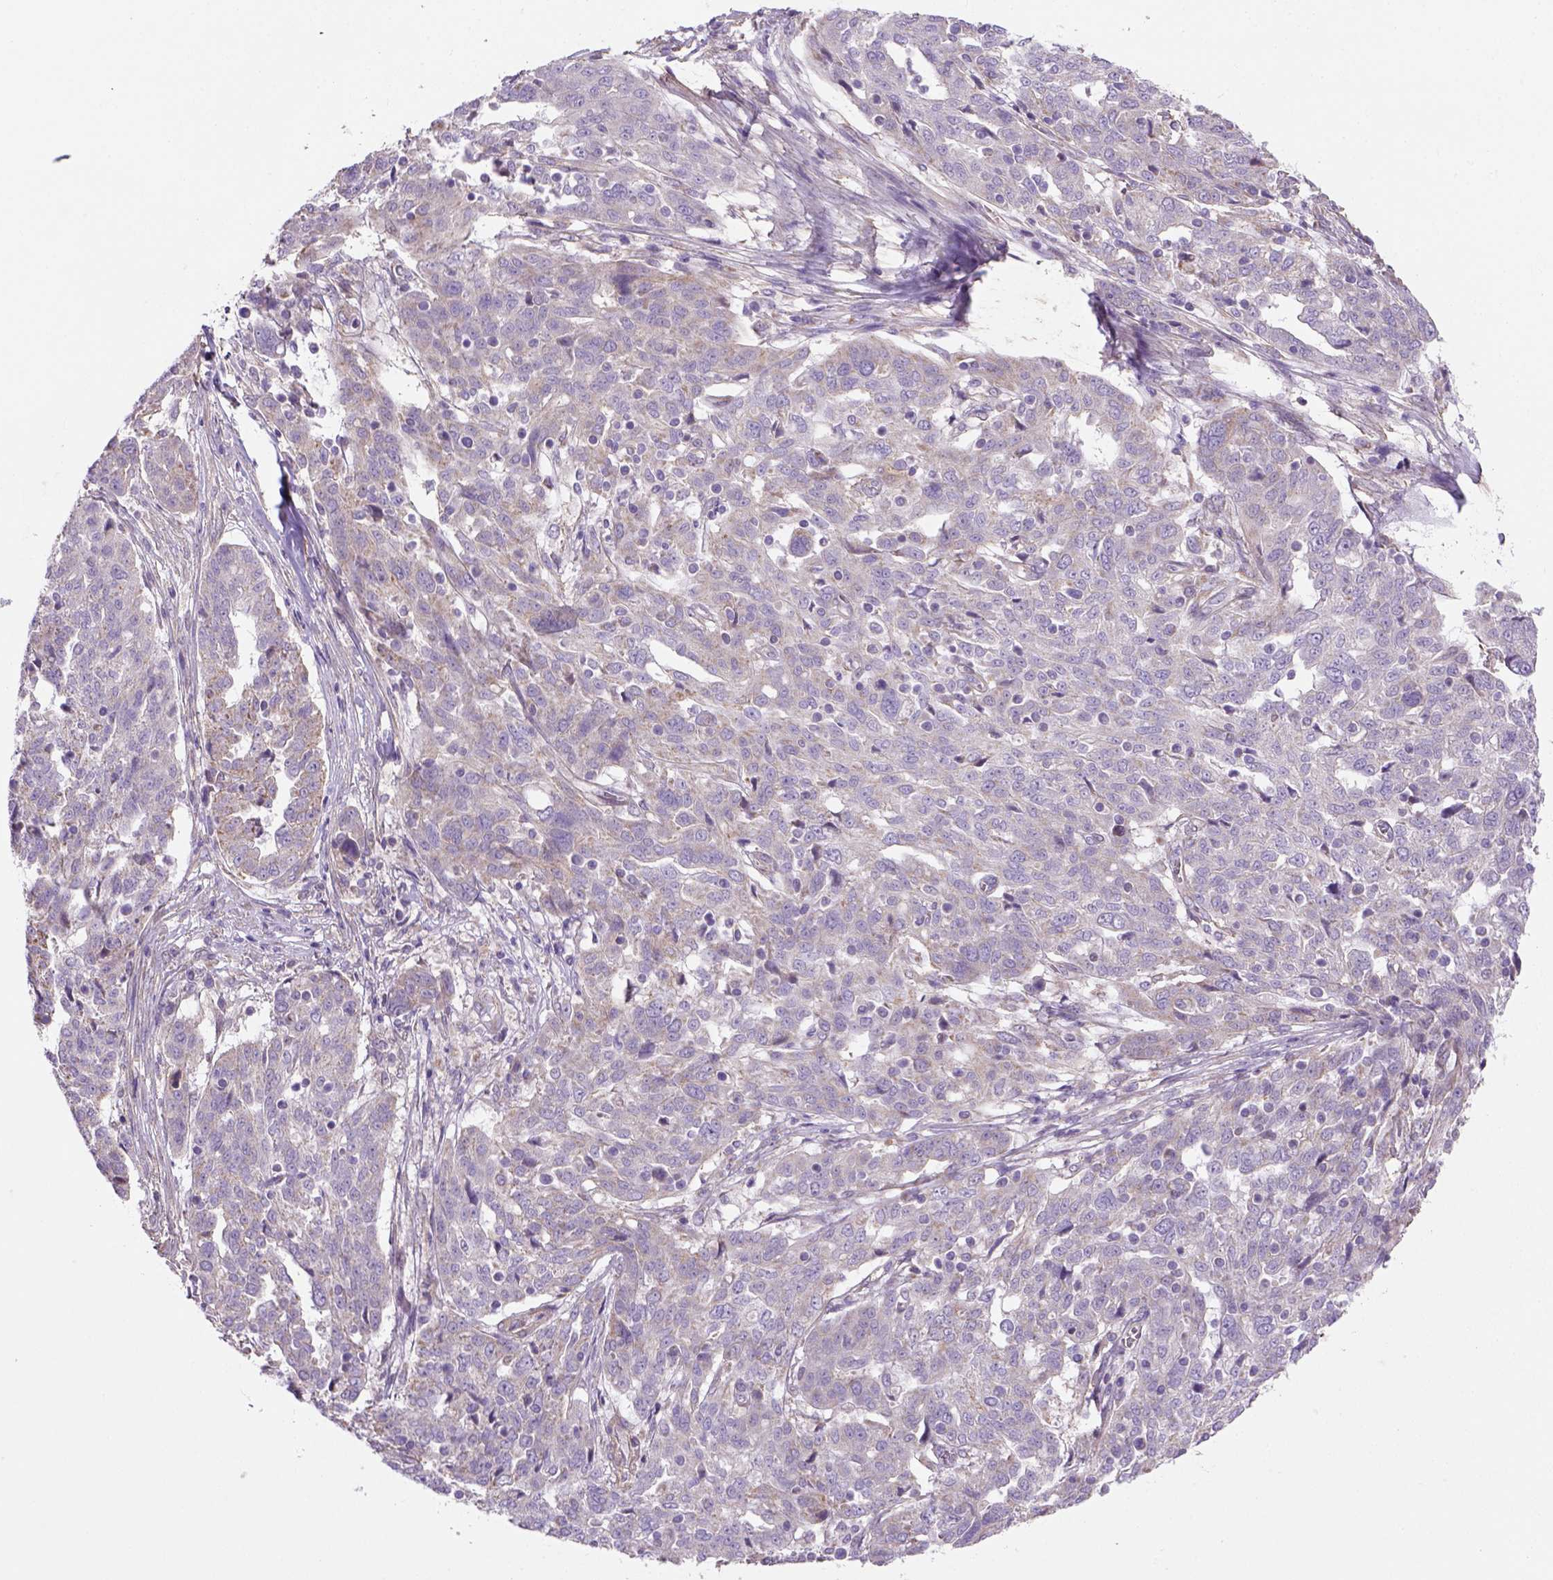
{"staining": {"intensity": "negative", "quantity": "none", "location": "none"}, "tissue": "ovarian cancer", "cell_type": "Tumor cells", "image_type": "cancer", "snomed": [{"axis": "morphology", "description": "Cystadenocarcinoma, serous, NOS"}, {"axis": "topography", "description": "Ovary"}], "caption": "A histopathology image of human ovarian cancer (serous cystadenocarcinoma) is negative for staining in tumor cells. (Brightfield microscopy of DAB IHC at high magnification).", "gene": "HTRA1", "patient": {"sex": "female", "age": 67}}